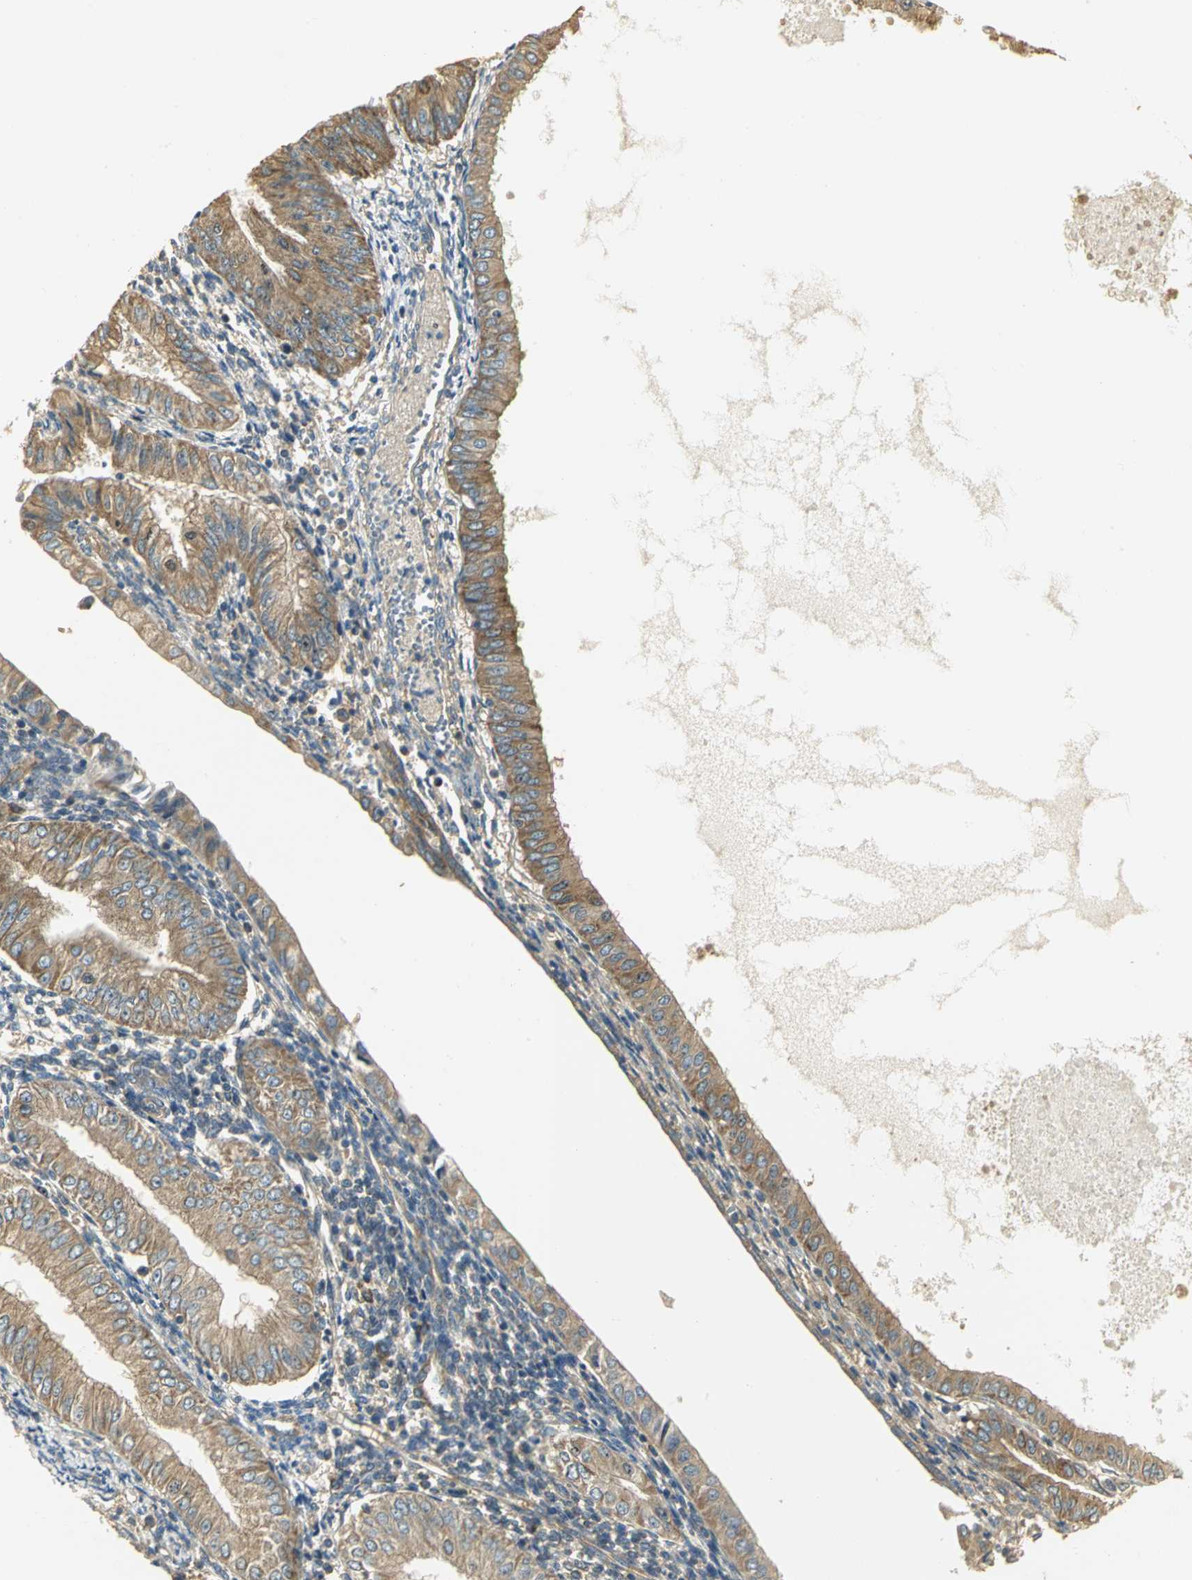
{"staining": {"intensity": "moderate", "quantity": ">75%", "location": "cytoplasmic/membranous"}, "tissue": "endometrial cancer", "cell_type": "Tumor cells", "image_type": "cancer", "snomed": [{"axis": "morphology", "description": "Adenocarcinoma, NOS"}, {"axis": "topography", "description": "Endometrium"}], "caption": "This is a histology image of IHC staining of endometrial cancer, which shows moderate staining in the cytoplasmic/membranous of tumor cells.", "gene": "RARS1", "patient": {"sex": "female", "age": 53}}